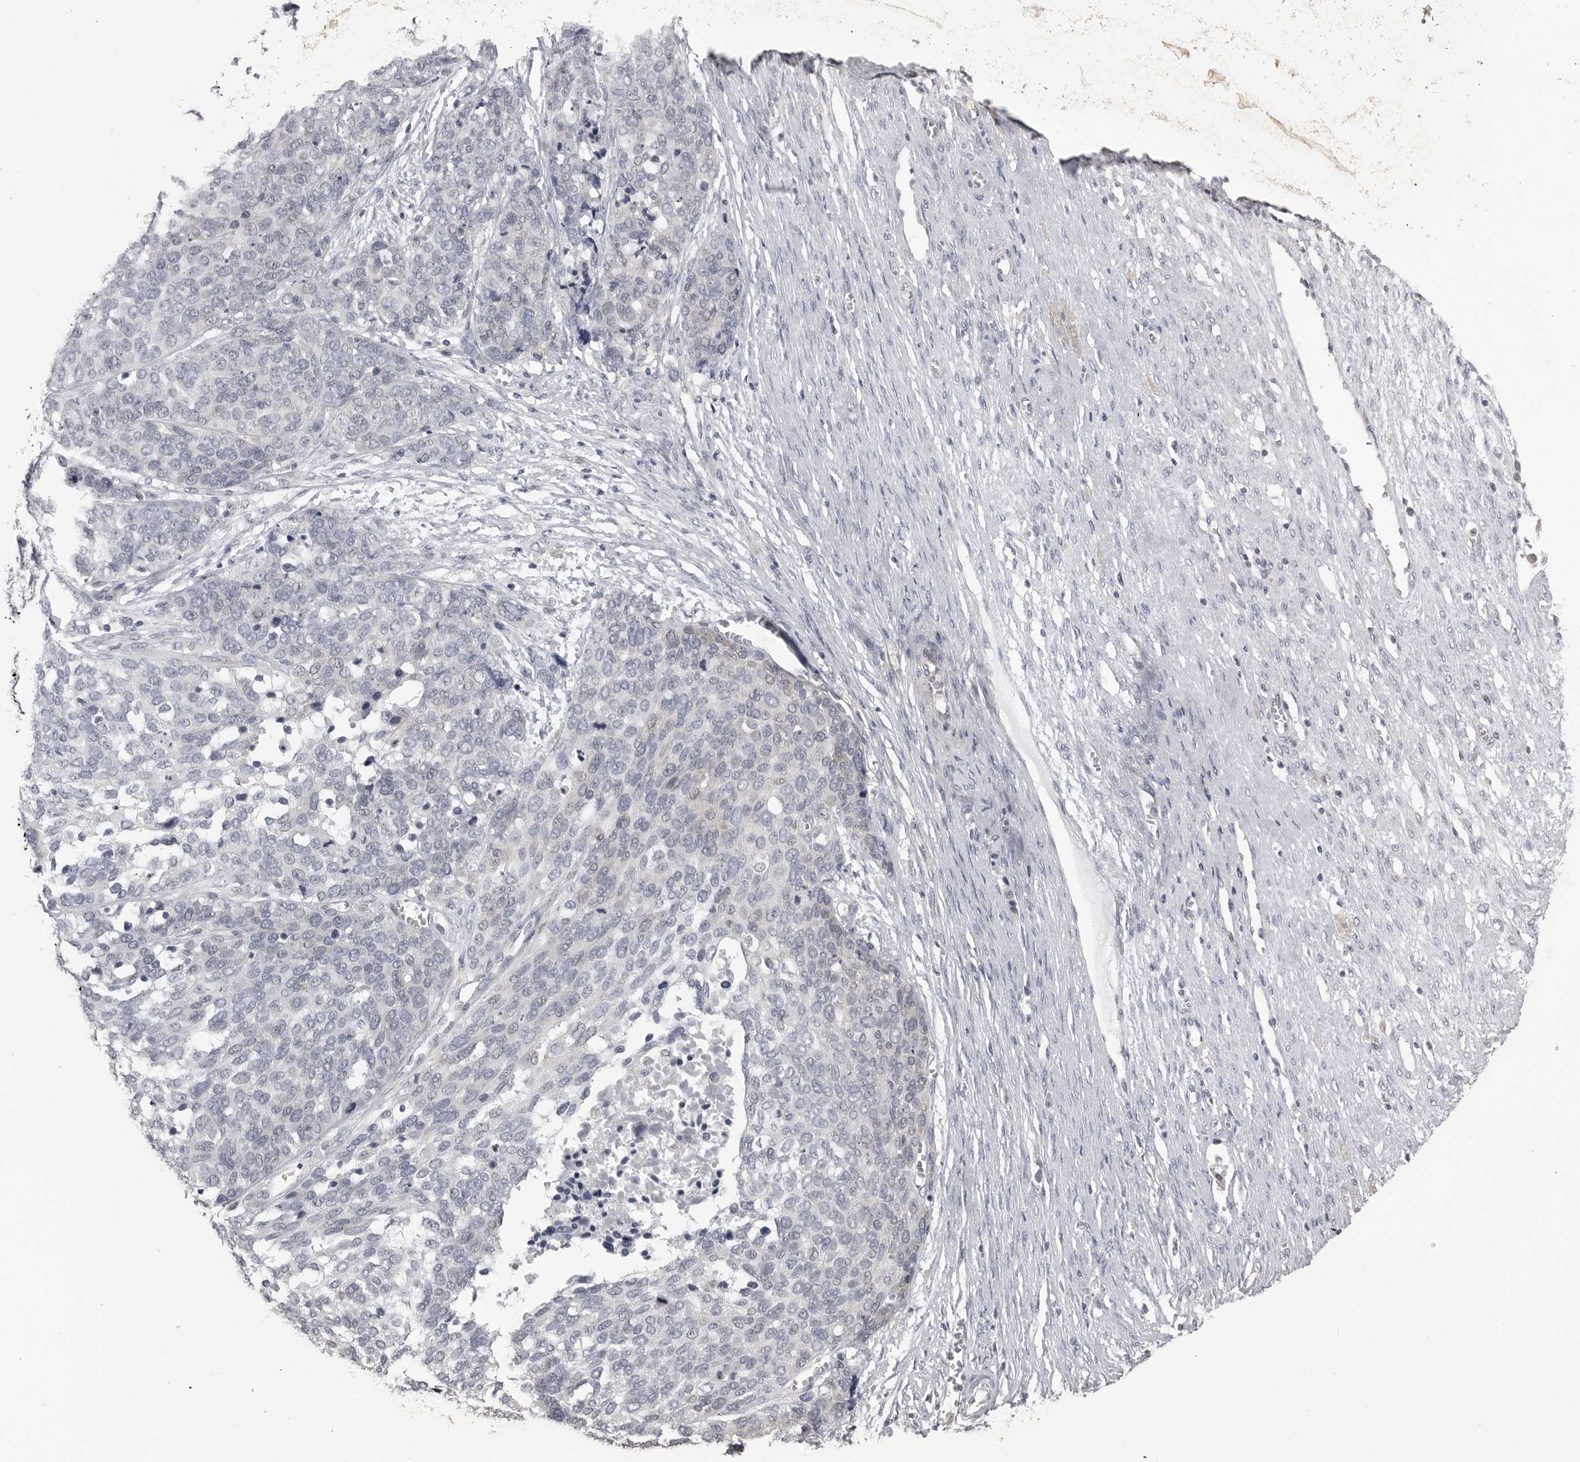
{"staining": {"intensity": "negative", "quantity": "none", "location": "none"}, "tissue": "ovarian cancer", "cell_type": "Tumor cells", "image_type": "cancer", "snomed": [{"axis": "morphology", "description": "Cystadenocarcinoma, serous, NOS"}, {"axis": "topography", "description": "Ovary"}], "caption": "Tumor cells show no significant expression in ovarian serous cystadenocarcinoma. (Brightfield microscopy of DAB (3,3'-diaminobenzidine) immunohistochemistry (IHC) at high magnification).", "gene": "GPN2", "patient": {"sex": "female", "age": 44}}